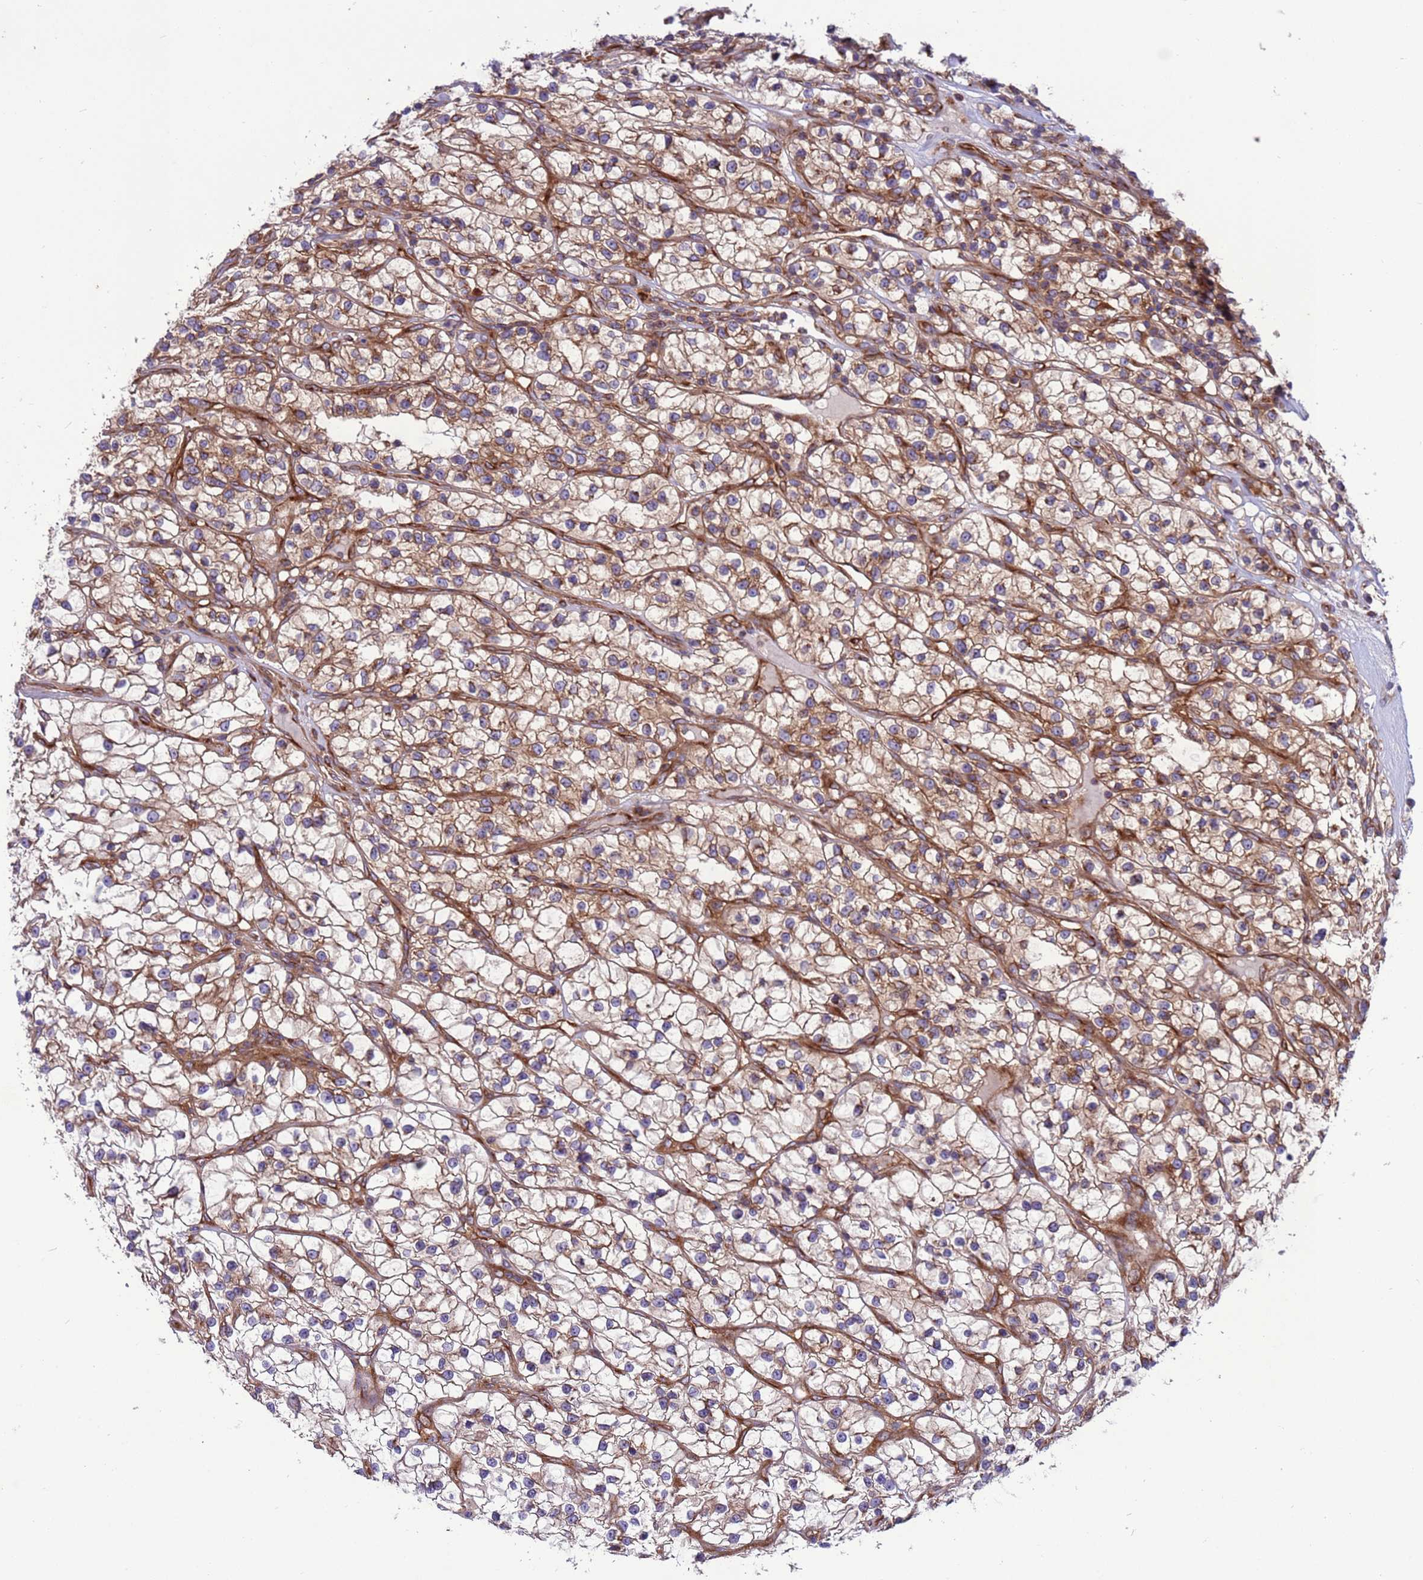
{"staining": {"intensity": "moderate", "quantity": "25%-75%", "location": "cytoplasmic/membranous"}, "tissue": "renal cancer", "cell_type": "Tumor cells", "image_type": "cancer", "snomed": [{"axis": "morphology", "description": "Adenocarcinoma, NOS"}, {"axis": "topography", "description": "Kidney"}], "caption": "Immunohistochemistry (IHC) micrograph of neoplastic tissue: renal cancer stained using IHC reveals medium levels of moderate protein expression localized specifically in the cytoplasmic/membranous of tumor cells, appearing as a cytoplasmic/membranous brown color.", "gene": "ZC3HAV1", "patient": {"sex": "female", "age": 57}}